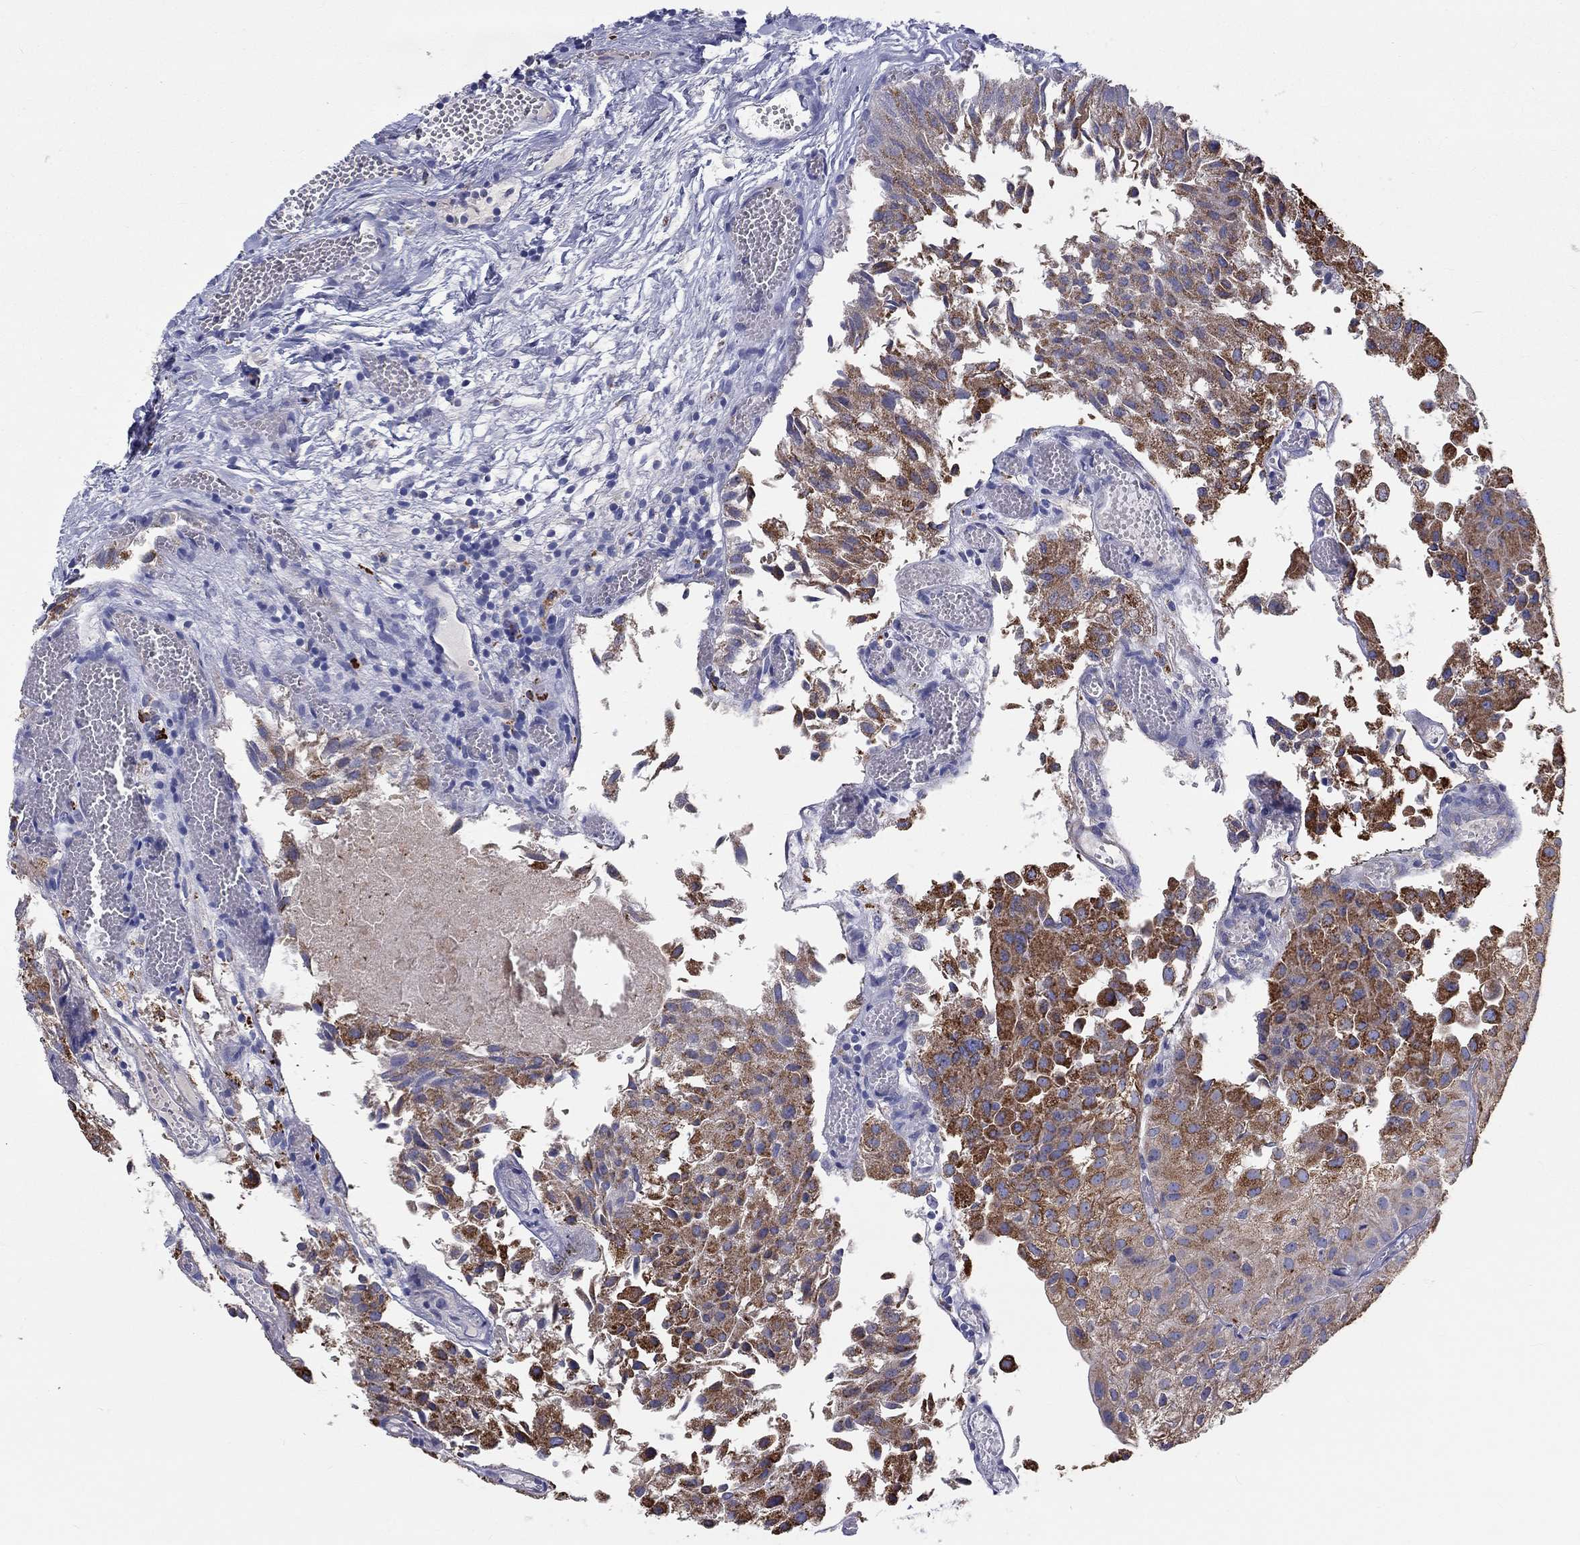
{"staining": {"intensity": "strong", "quantity": ">75%", "location": "cytoplasmic/membranous"}, "tissue": "urothelial cancer", "cell_type": "Tumor cells", "image_type": "cancer", "snomed": [{"axis": "morphology", "description": "Urothelial carcinoma, Low grade"}, {"axis": "topography", "description": "Urinary bladder"}], "caption": "About >75% of tumor cells in low-grade urothelial carcinoma demonstrate strong cytoplasmic/membranous protein positivity as visualized by brown immunohistochemical staining.", "gene": "BCO2", "patient": {"sex": "female", "age": 78}}